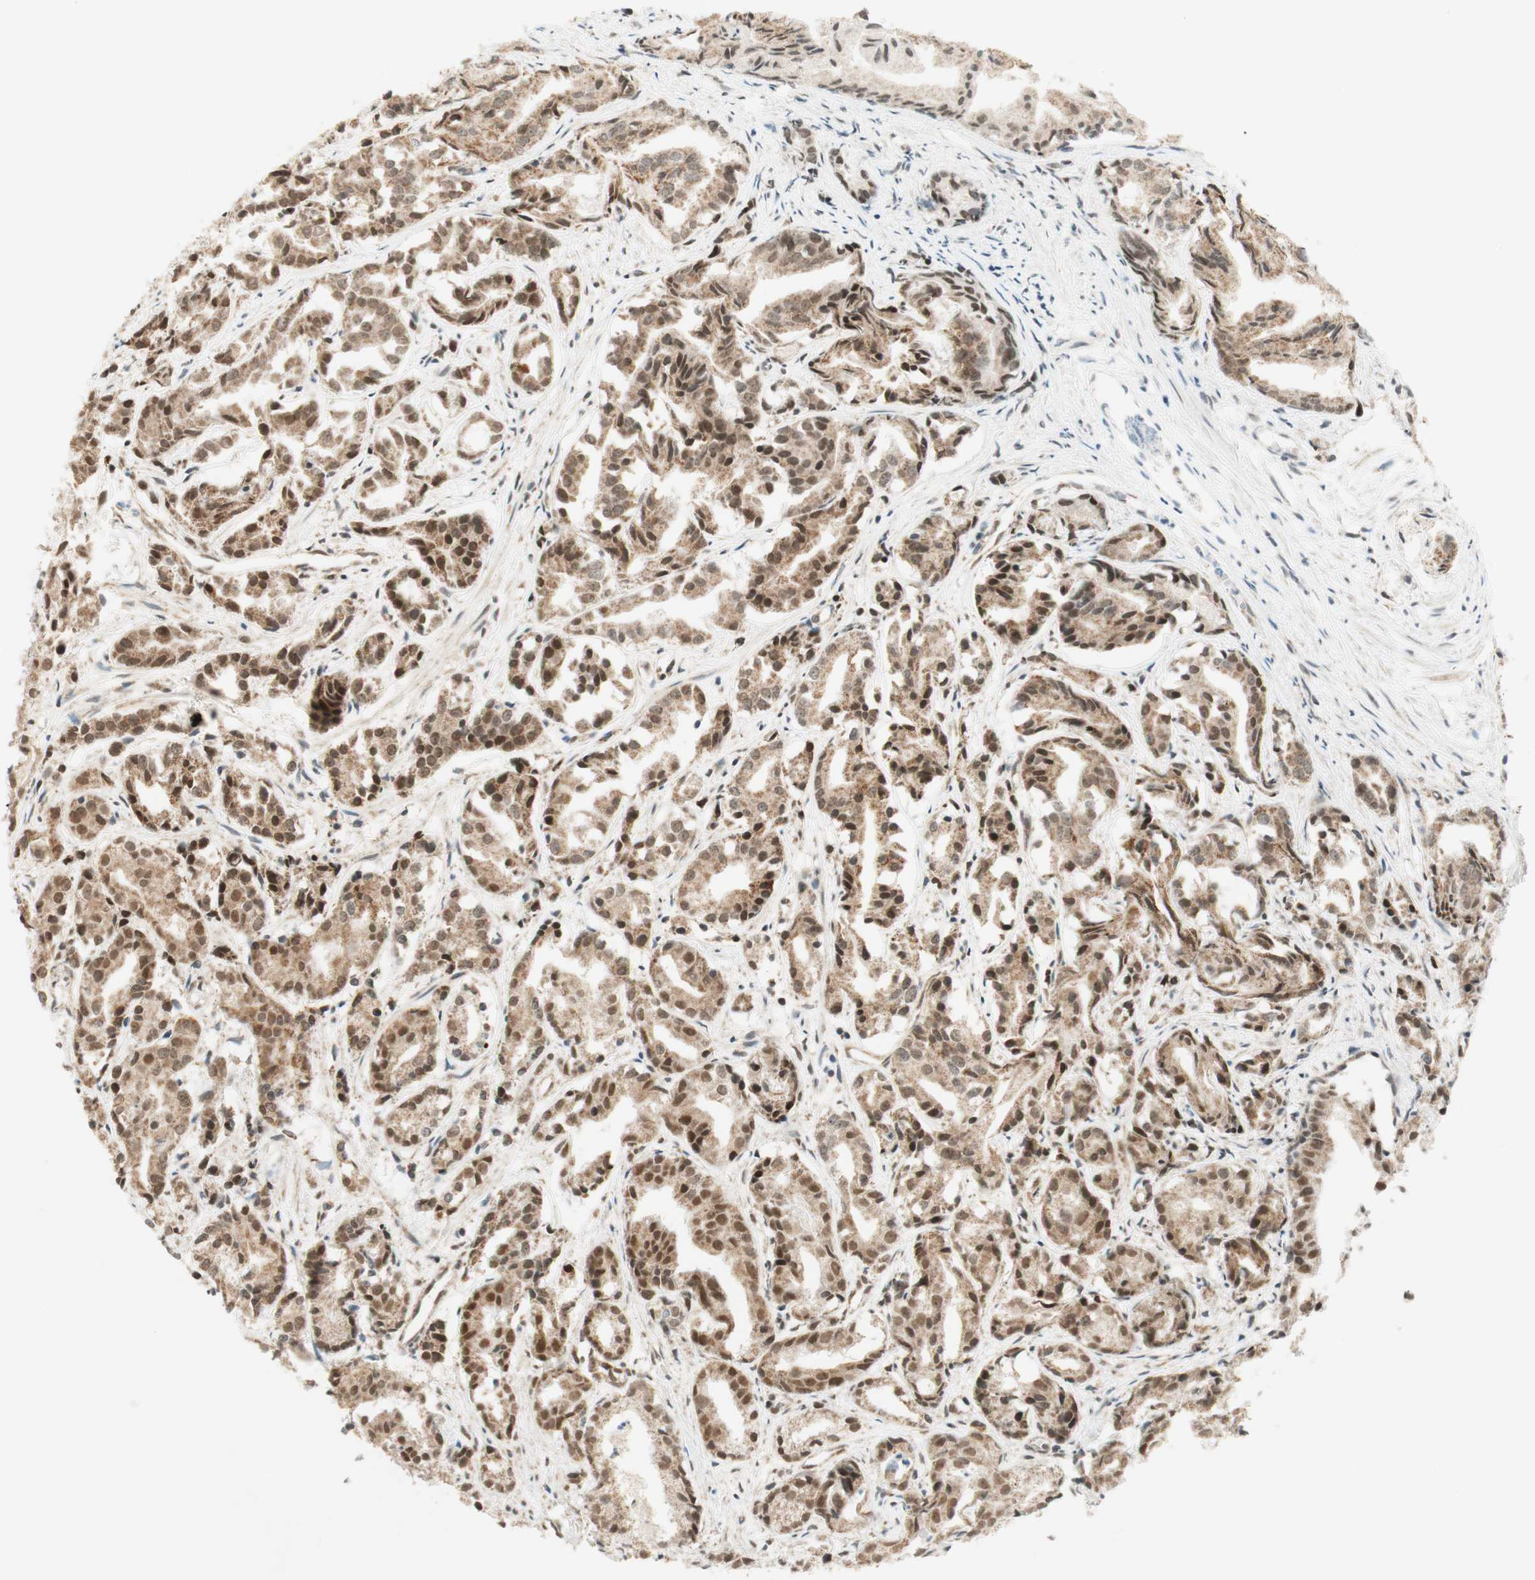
{"staining": {"intensity": "moderate", "quantity": ">75%", "location": "cytoplasmic/membranous,nuclear"}, "tissue": "prostate cancer", "cell_type": "Tumor cells", "image_type": "cancer", "snomed": [{"axis": "morphology", "description": "Adenocarcinoma, Low grade"}, {"axis": "topography", "description": "Prostate"}], "caption": "Immunohistochemistry (IHC) (DAB) staining of human prostate cancer (low-grade adenocarcinoma) reveals moderate cytoplasmic/membranous and nuclear protein positivity in approximately >75% of tumor cells.", "gene": "ZNF782", "patient": {"sex": "male", "age": 72}}